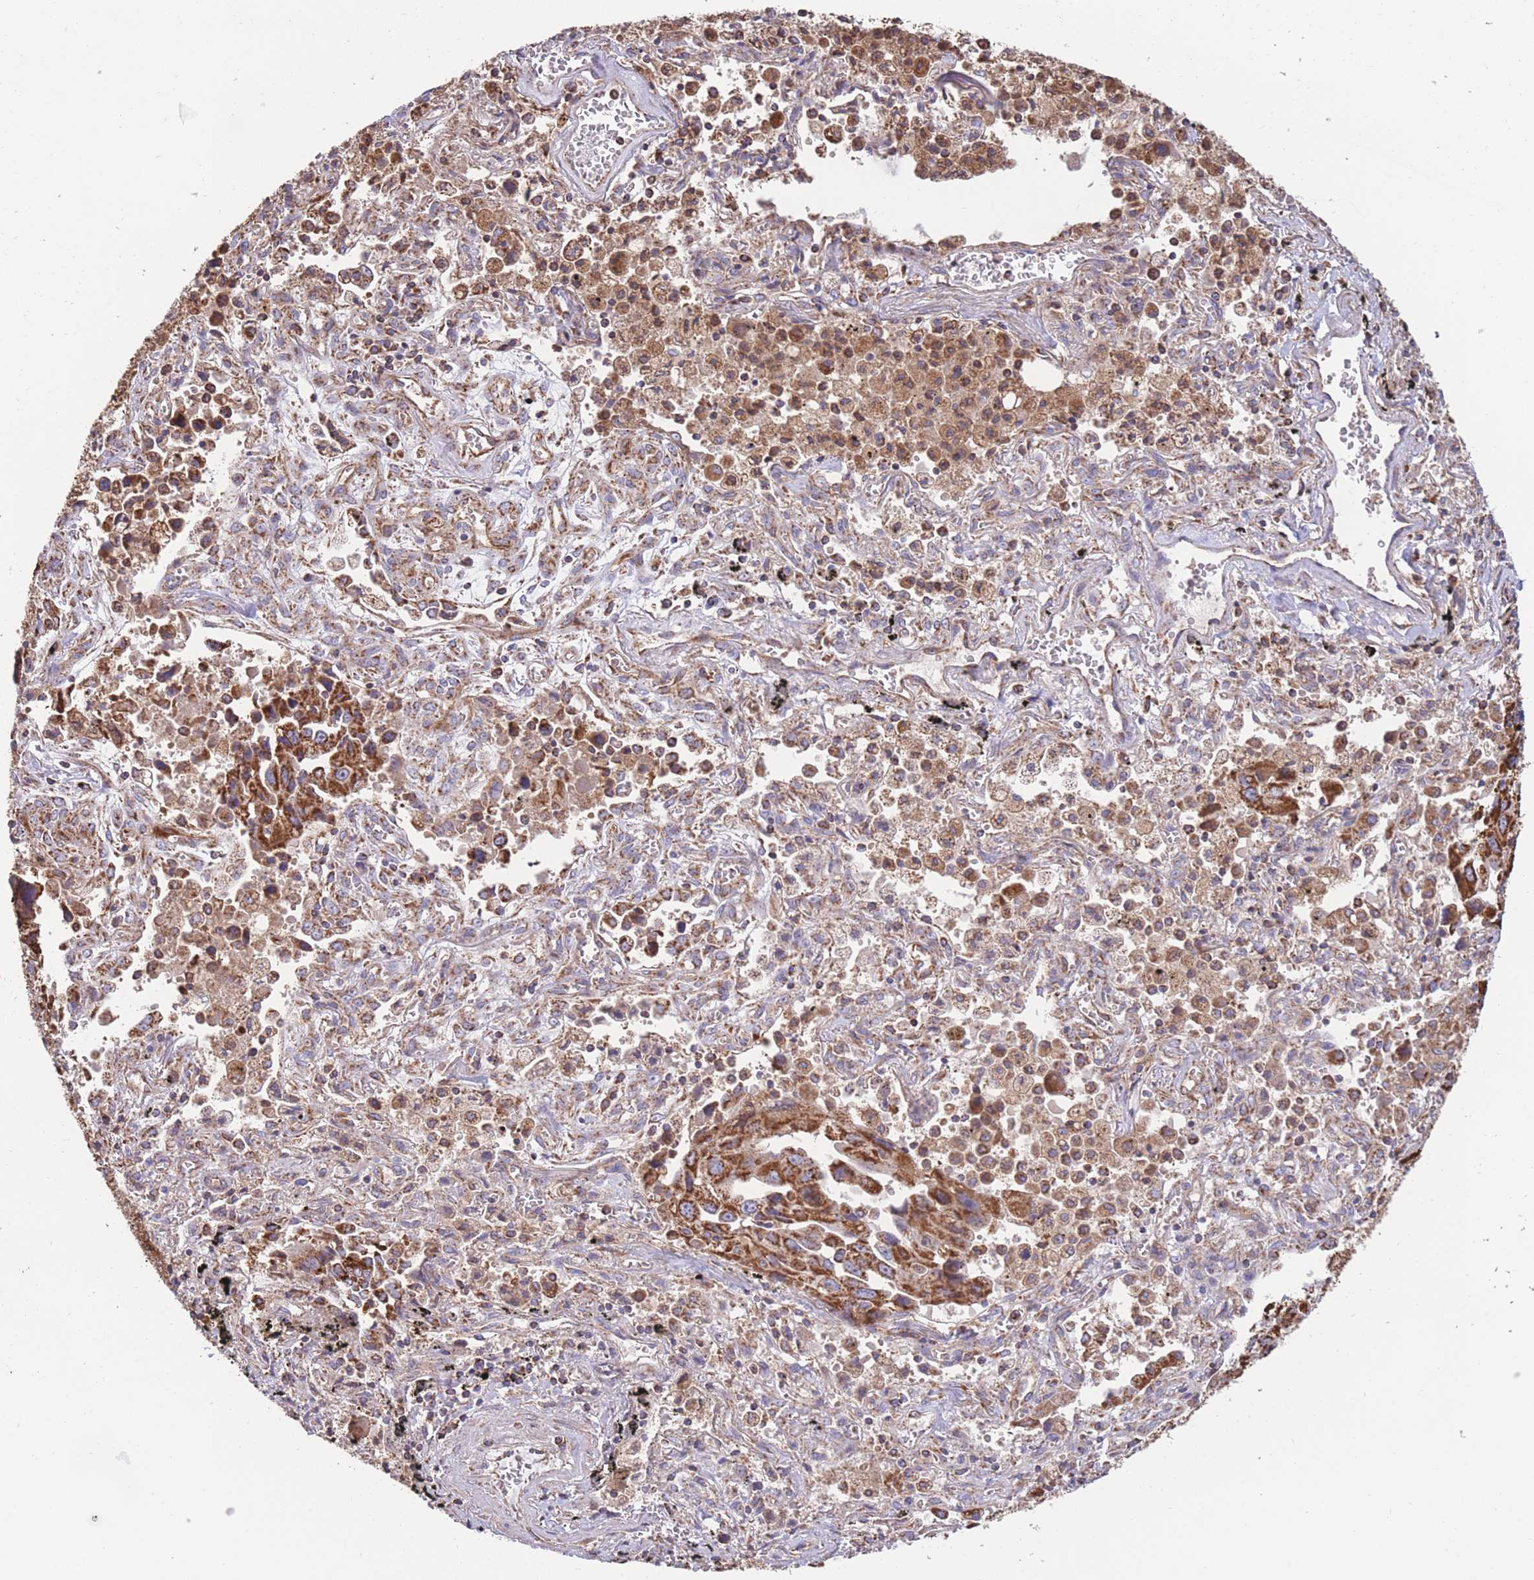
{"staining": {"intensity": "strong", "quantity": ">75%", "location": "cytoplasmic/membranous"}, "tissue": "lung cancer", "cell_type": "Tumor cells", "image_type": "cancer", "snomed": [{"axis": "morphology", "description": "Adenocarcinoma, NOS"}, {"axis": "topography", "description": "Lung"}], "caption": "This micrograph shows IHC staining of human lung cancer (adenocarcinoma), with high strong cytoplasmic/membranous positivity in approximately >75% of tumor cells.", "gene": "FKBP8", "patient": {"sex": "male", "age": 66}}